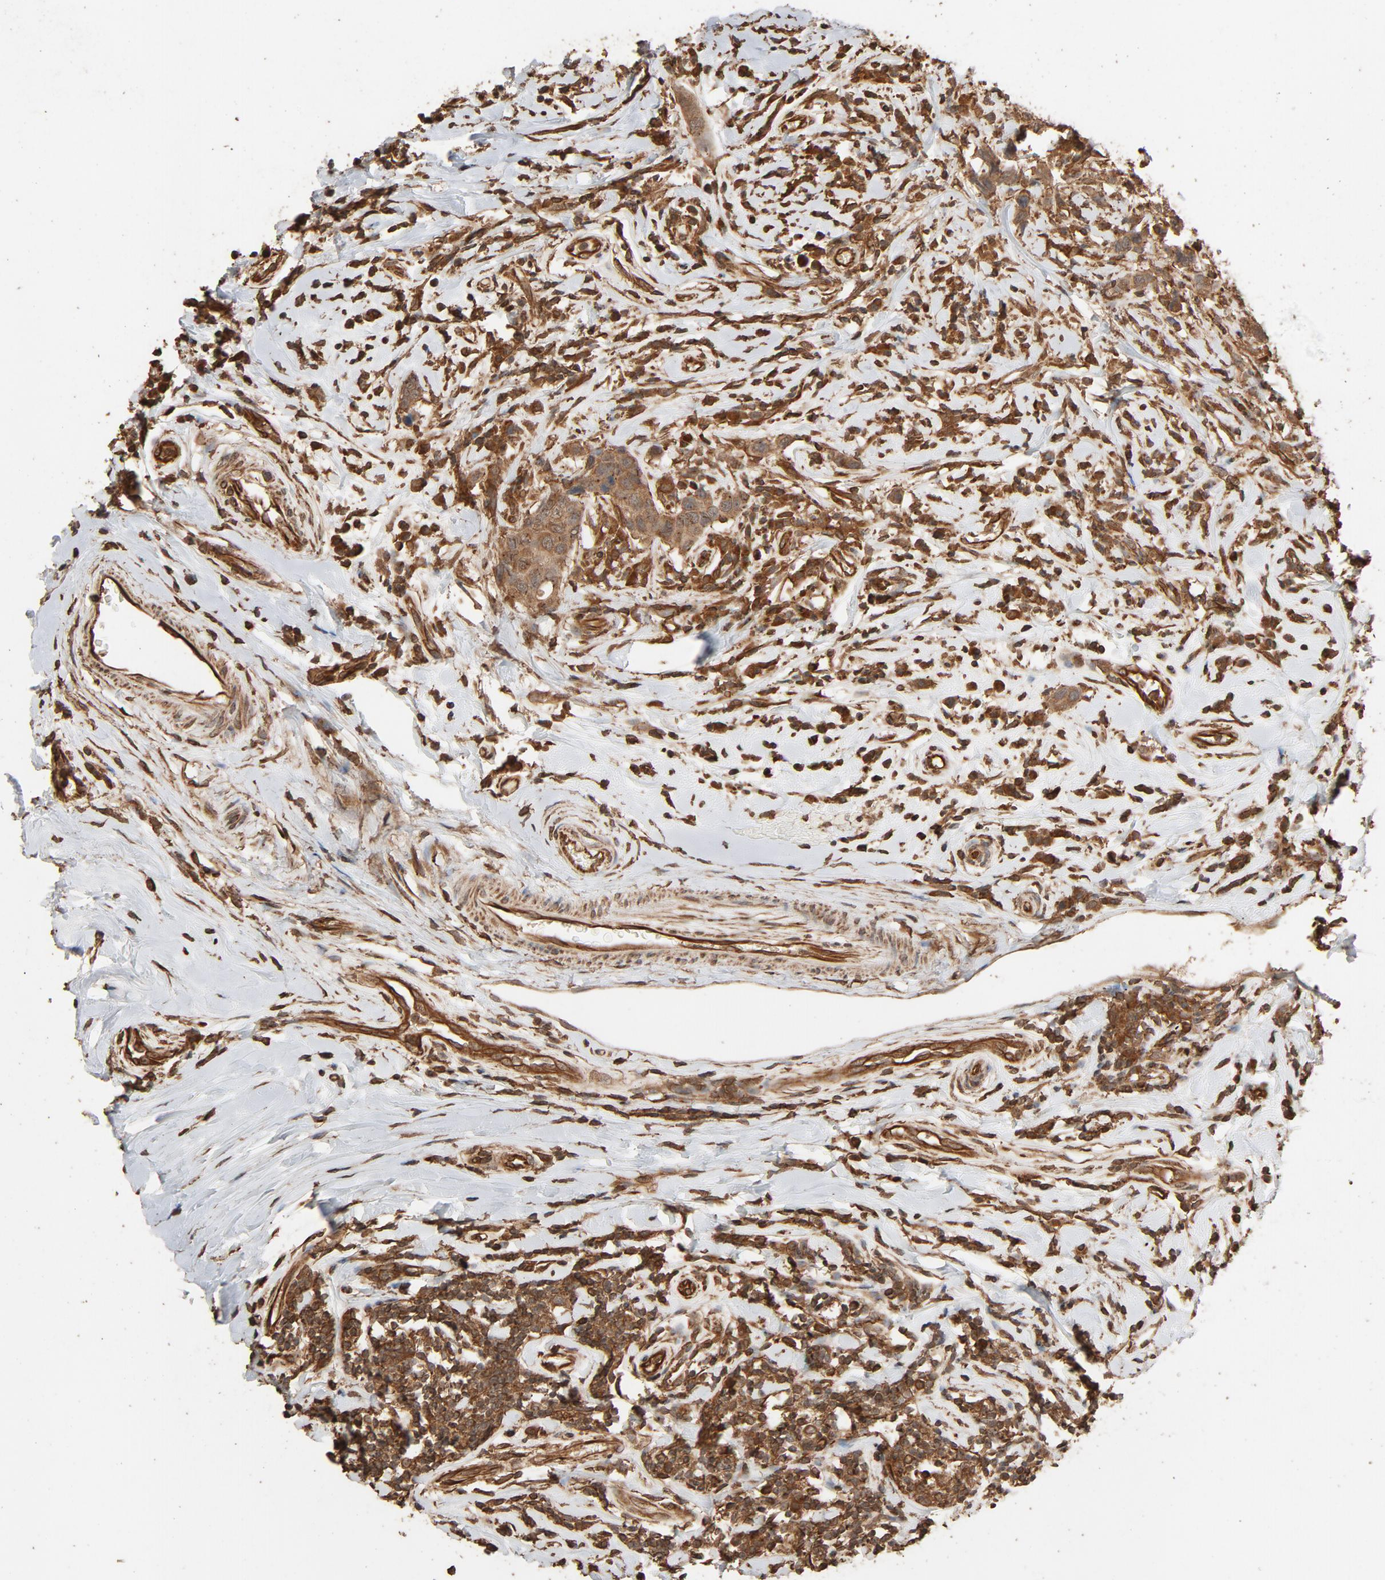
{"staining": {"intensity": "moderate", "quantity": ">75%", "location": "cytoplasmic/membranous"}, "tissue": "breast cancer", "cell_type": "Tumor cells", "image_type": "cancer", "snomed": [{"axis": "morphology", "description": "Duct carcinoma"}, {"axis": "topography", "description": "Breast"}], "caption": "This histopathology image reveals IHC staining of breast cancer (intraductal carcinoma), with medium moderate cytoplasmic/membranous expression in about >75% of tumor cells.", "gene": "RPS6KA6", "patient": {"sex": "female", "age": 27}}